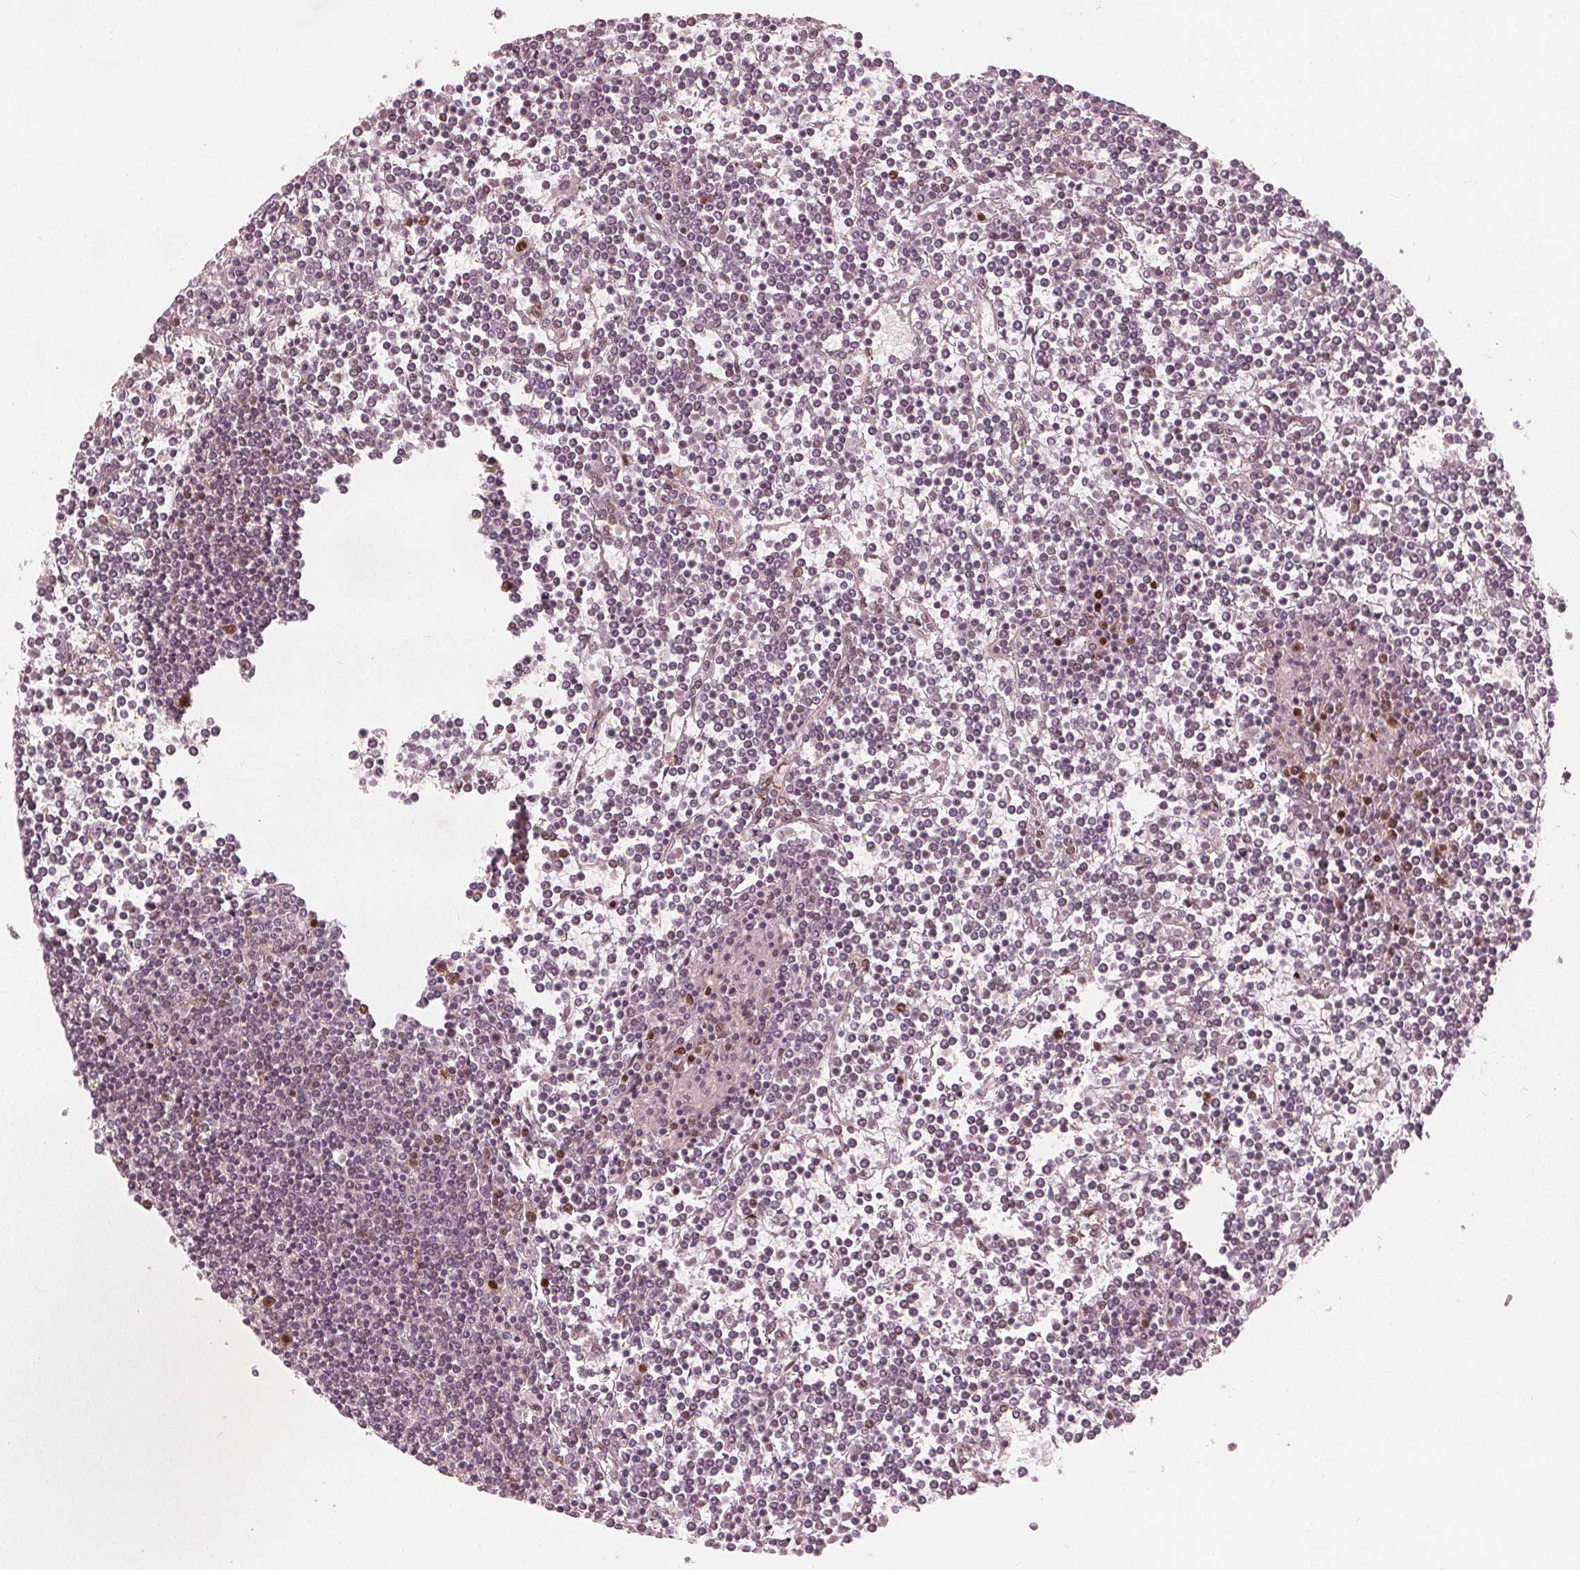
{"staining": {"intensity": "moderate", "quantity": "<25%", "location": "nuclear"}, "tissue": "lymphoma", "cell_type": "Tumor cells", "image_type": "cancer", "snomed": [{"axis": "morphology", "description": "Malignant lymphoma, non-Hodgkin's type, Low grade"}, {"axis": "topography", "description": "Spleen"}], "caption": "About <25% of tumor cells in lymphoma display moderate nuclear protein staining as visualized by brown immunohistochemical staining.", "gene": "SQSTM1", "patient": {"sex": "female", "age": 19}}